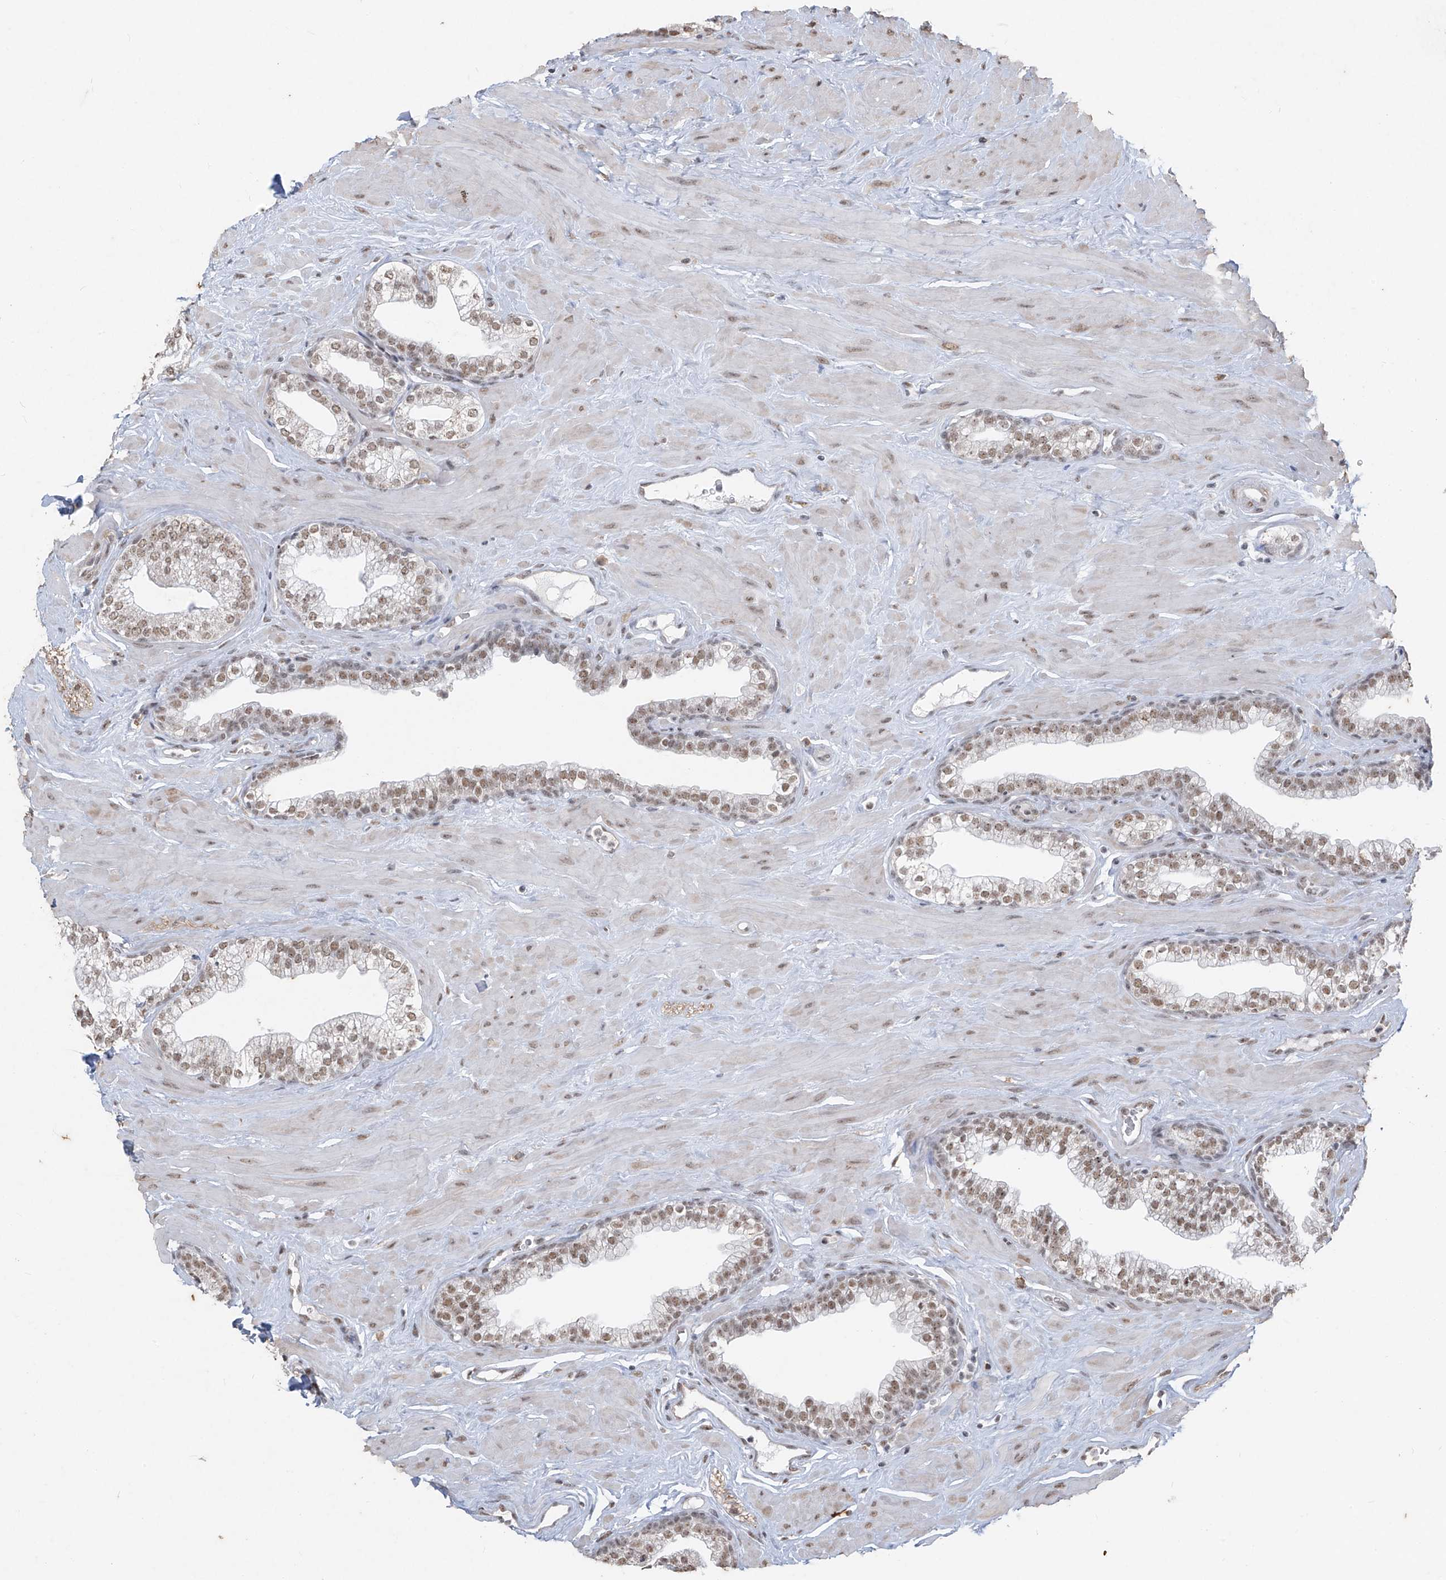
{"staining": {"intensity": "moderate", "quantity": ">75%", "location": "nuclear"}, "tissue": "prostate", "cell_type": "Glandular cells", "image_type": "normal", "snomed": [{"axis": "morphology", "description": "Normal tissue, NOS"}, {"axis": "morphology", "description": "Urothelial carcinoma, Low grade"}, {"axis": "topography", "description": "Urinary bladder"}, {"axis": "topography", "description": "Prostate"}], "caption": "Immunohistochemistry of unremarkable prostate displays medium levels of moderate nuclear expression in about >75% of glandular cells. The protein of interest is shown in brown color, while the nuclei are stained blue.", "gene": "TFEC", "patient": {"sex": "male", "age": 60}}